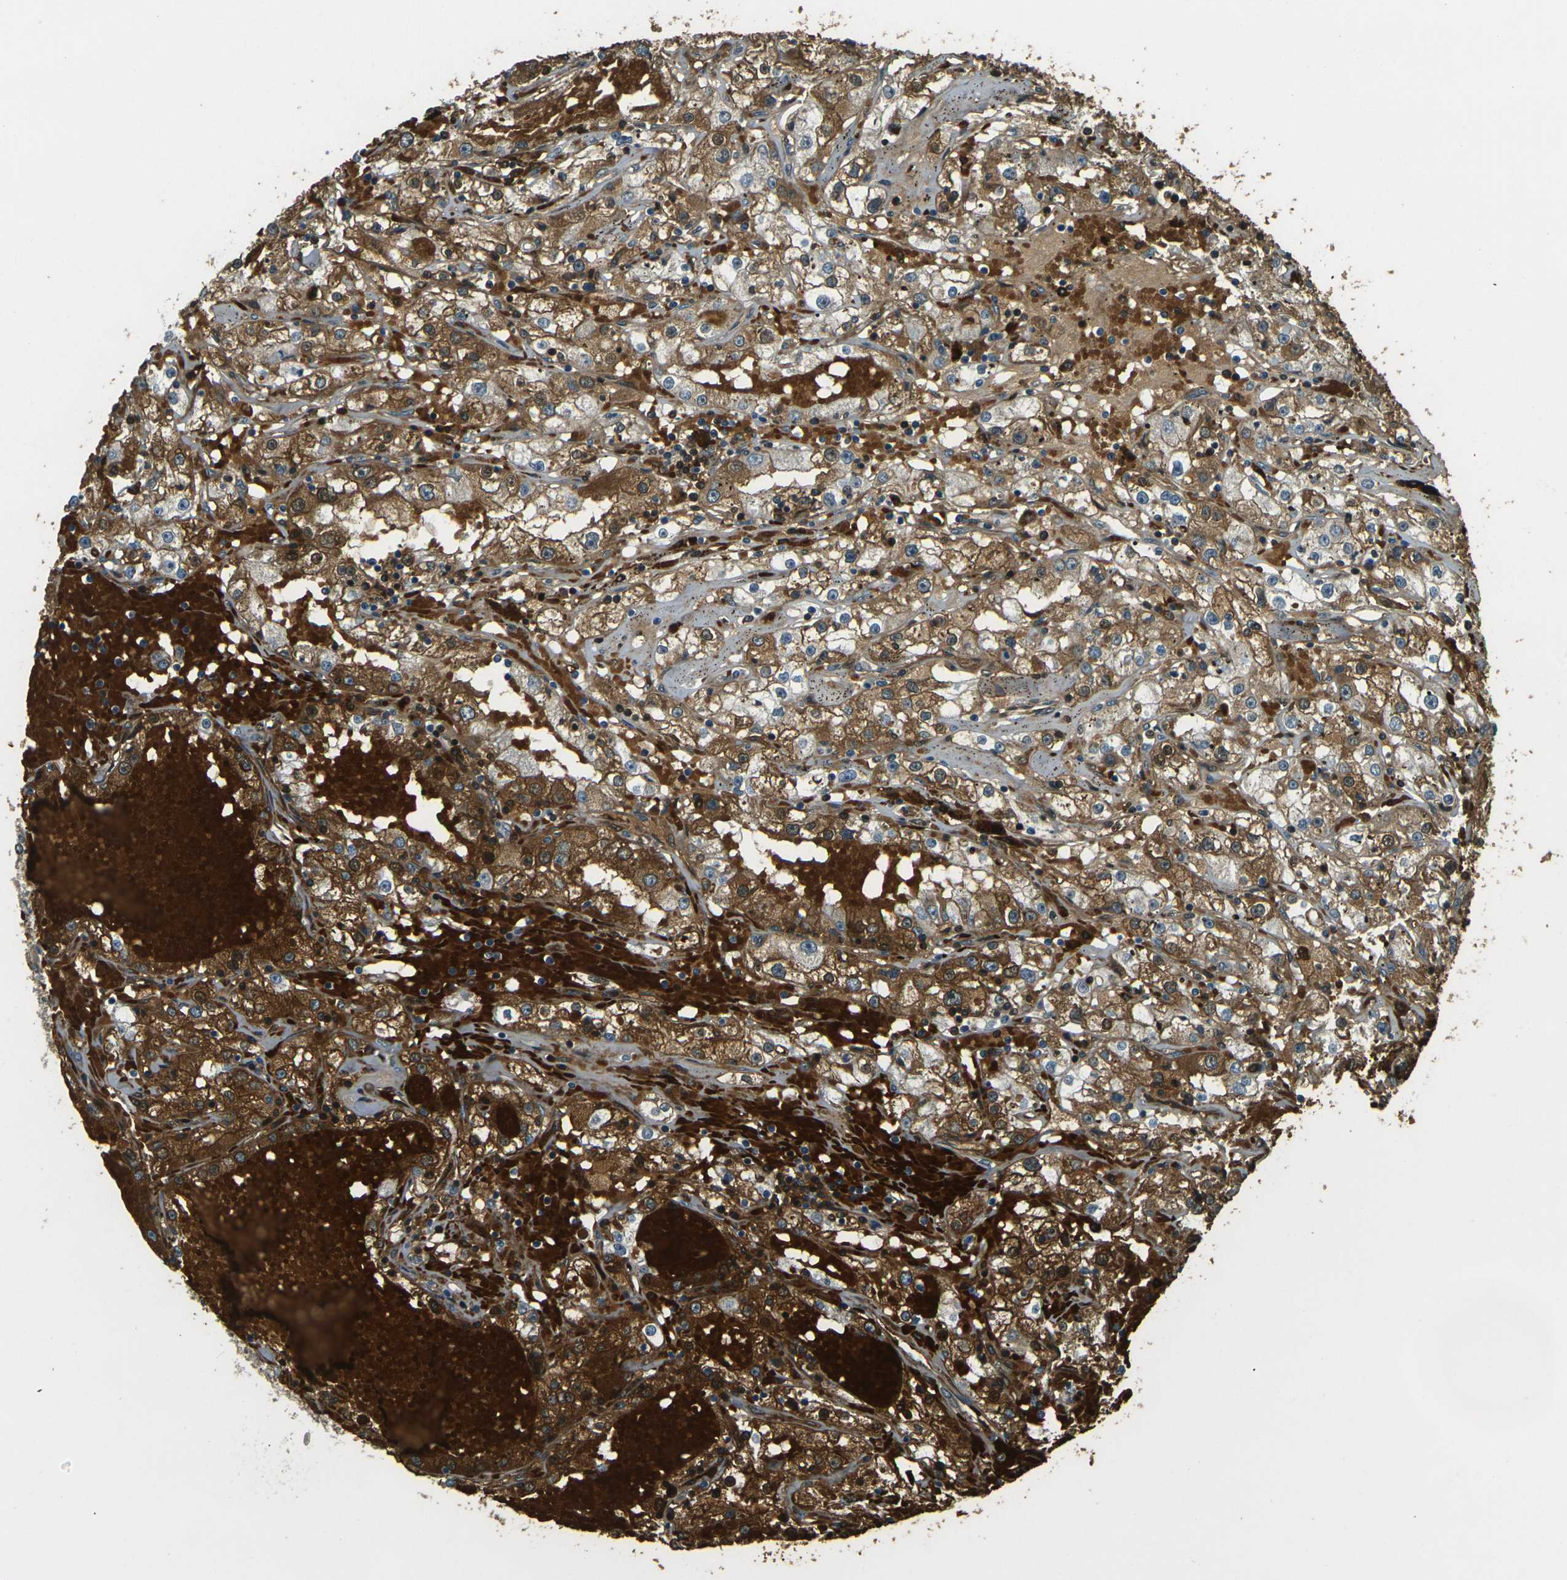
{"staining": {"intensity": "moderate", "quantity": ">75%", "location": "cytoplasmic/membranous"}, "tissue": "renal cancer", "cell_type": "Tumor cells", "image_type": "cancer", "snomed": [{"axis": "morphology", "description": "Adenocarcinoma, NOS"}, {"axis": "topography", "description": "Kidney"}], "caption": "High-magnification brightfield microscopy of renal cancer stained with DAB (brown) and counterstained with hematoxylin (blue). tumor cells exhibit moderate cytoplasmic/membranous positivity is seen in approximately>75% of cells.", "gene": "TOR1A", "patient": {"sex": "male", "age": 56}}